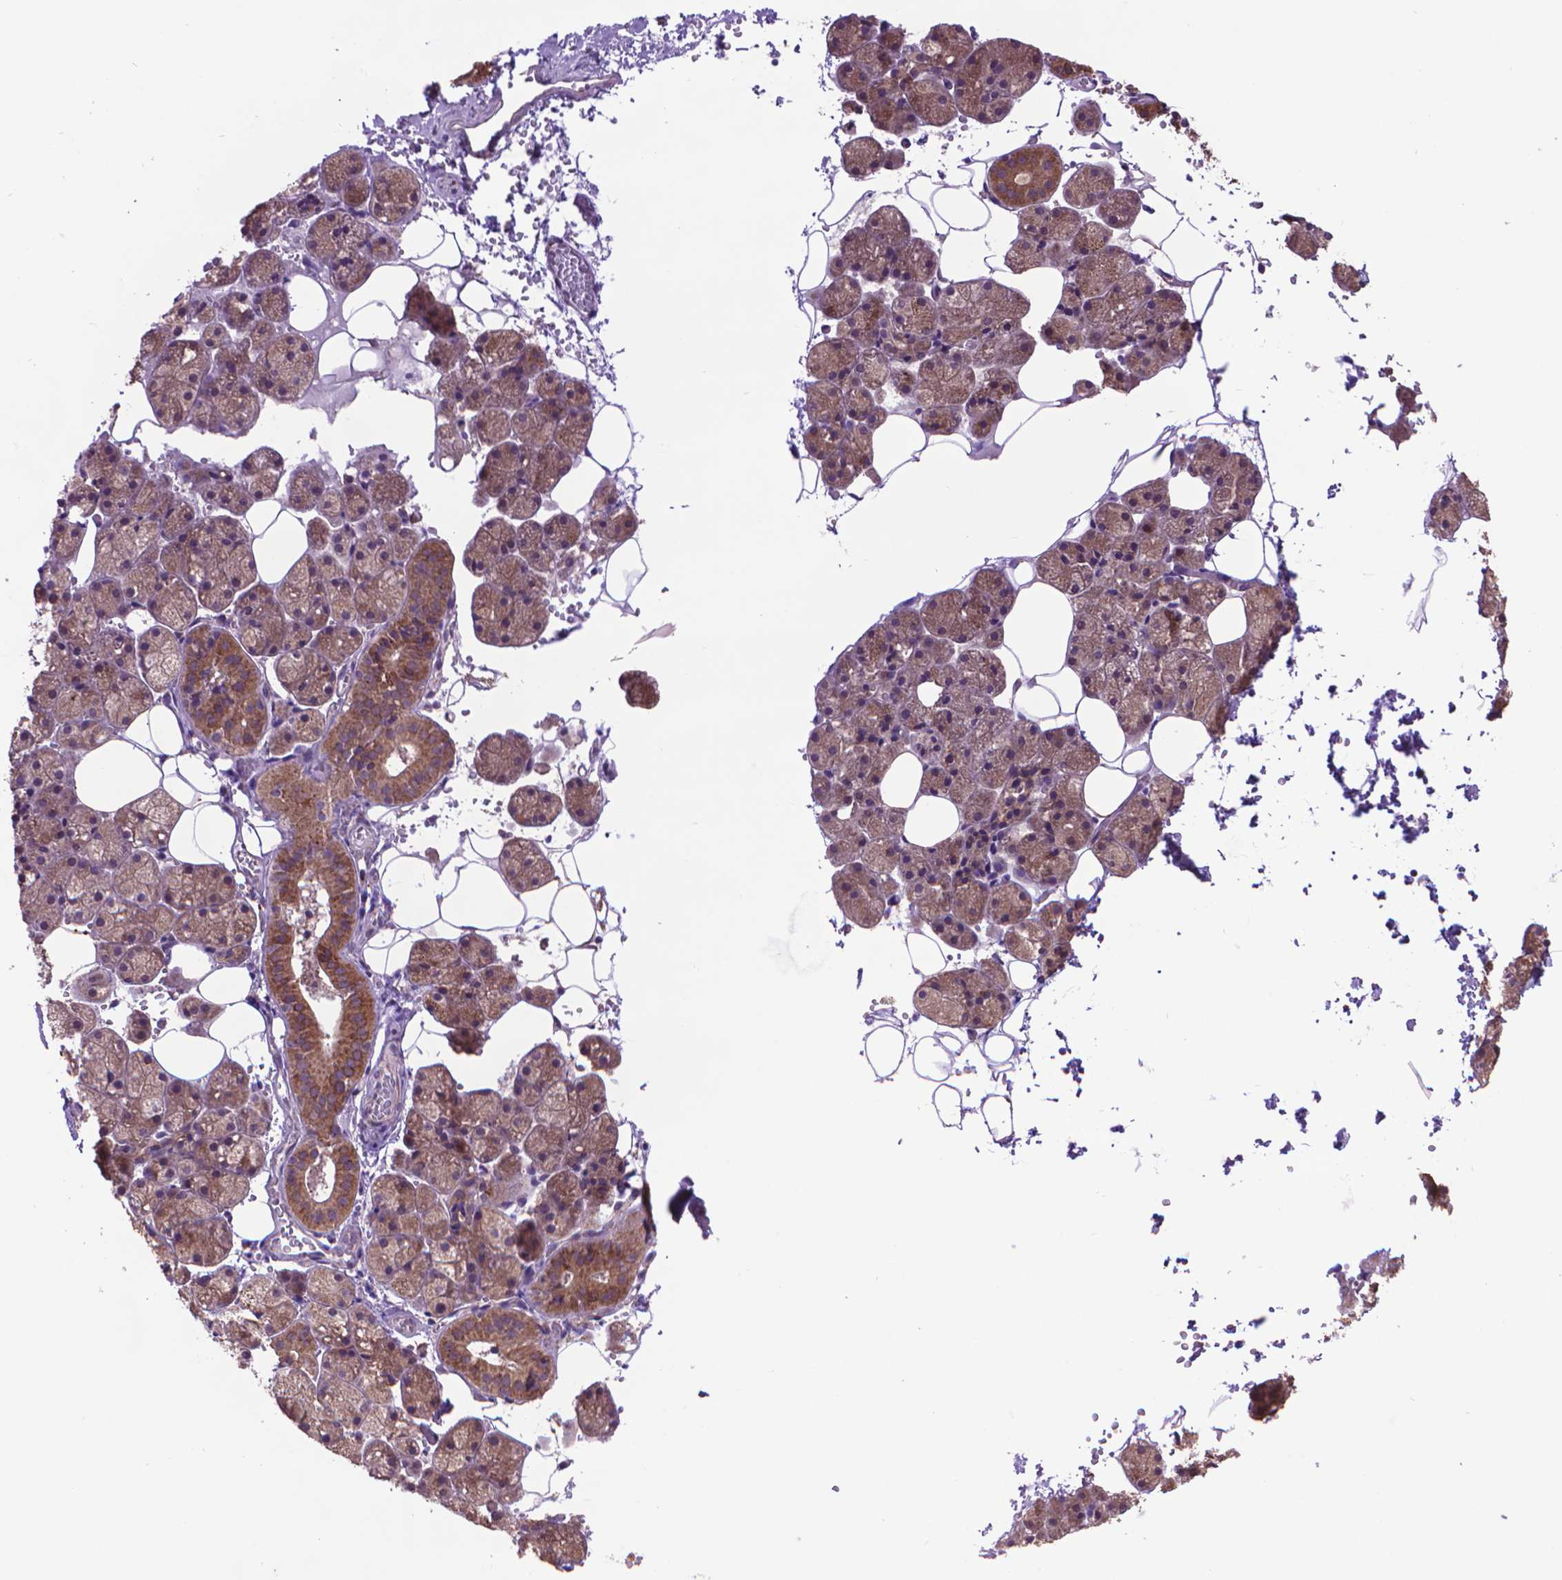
{"staining": {"intensity": "moderate", "quantity": ">75%", "location": "cytoplasmic/membranous"}, "tissue": "salivary gland", "cell_type": "Glandular cells", "image_type": "normal", "snomed": [{"axis": "morphology", "description": "Normal tissue, NOS"}, {"axis": "topography", "description": "Salivary gland"}], "caption": "Moderate cytoplasmic/membranous positivity is present in about >75% of glandular cells in normal salivary gland. The staining was performed using DAB (3,3'-diaminobenzidine) to visualize the protein expression in brown, while the nuclei were stained in blue with hematoxylin (Magnification: 20x).", "gene": "GLB1", "patient": {"sex": "male", "age": 38}}